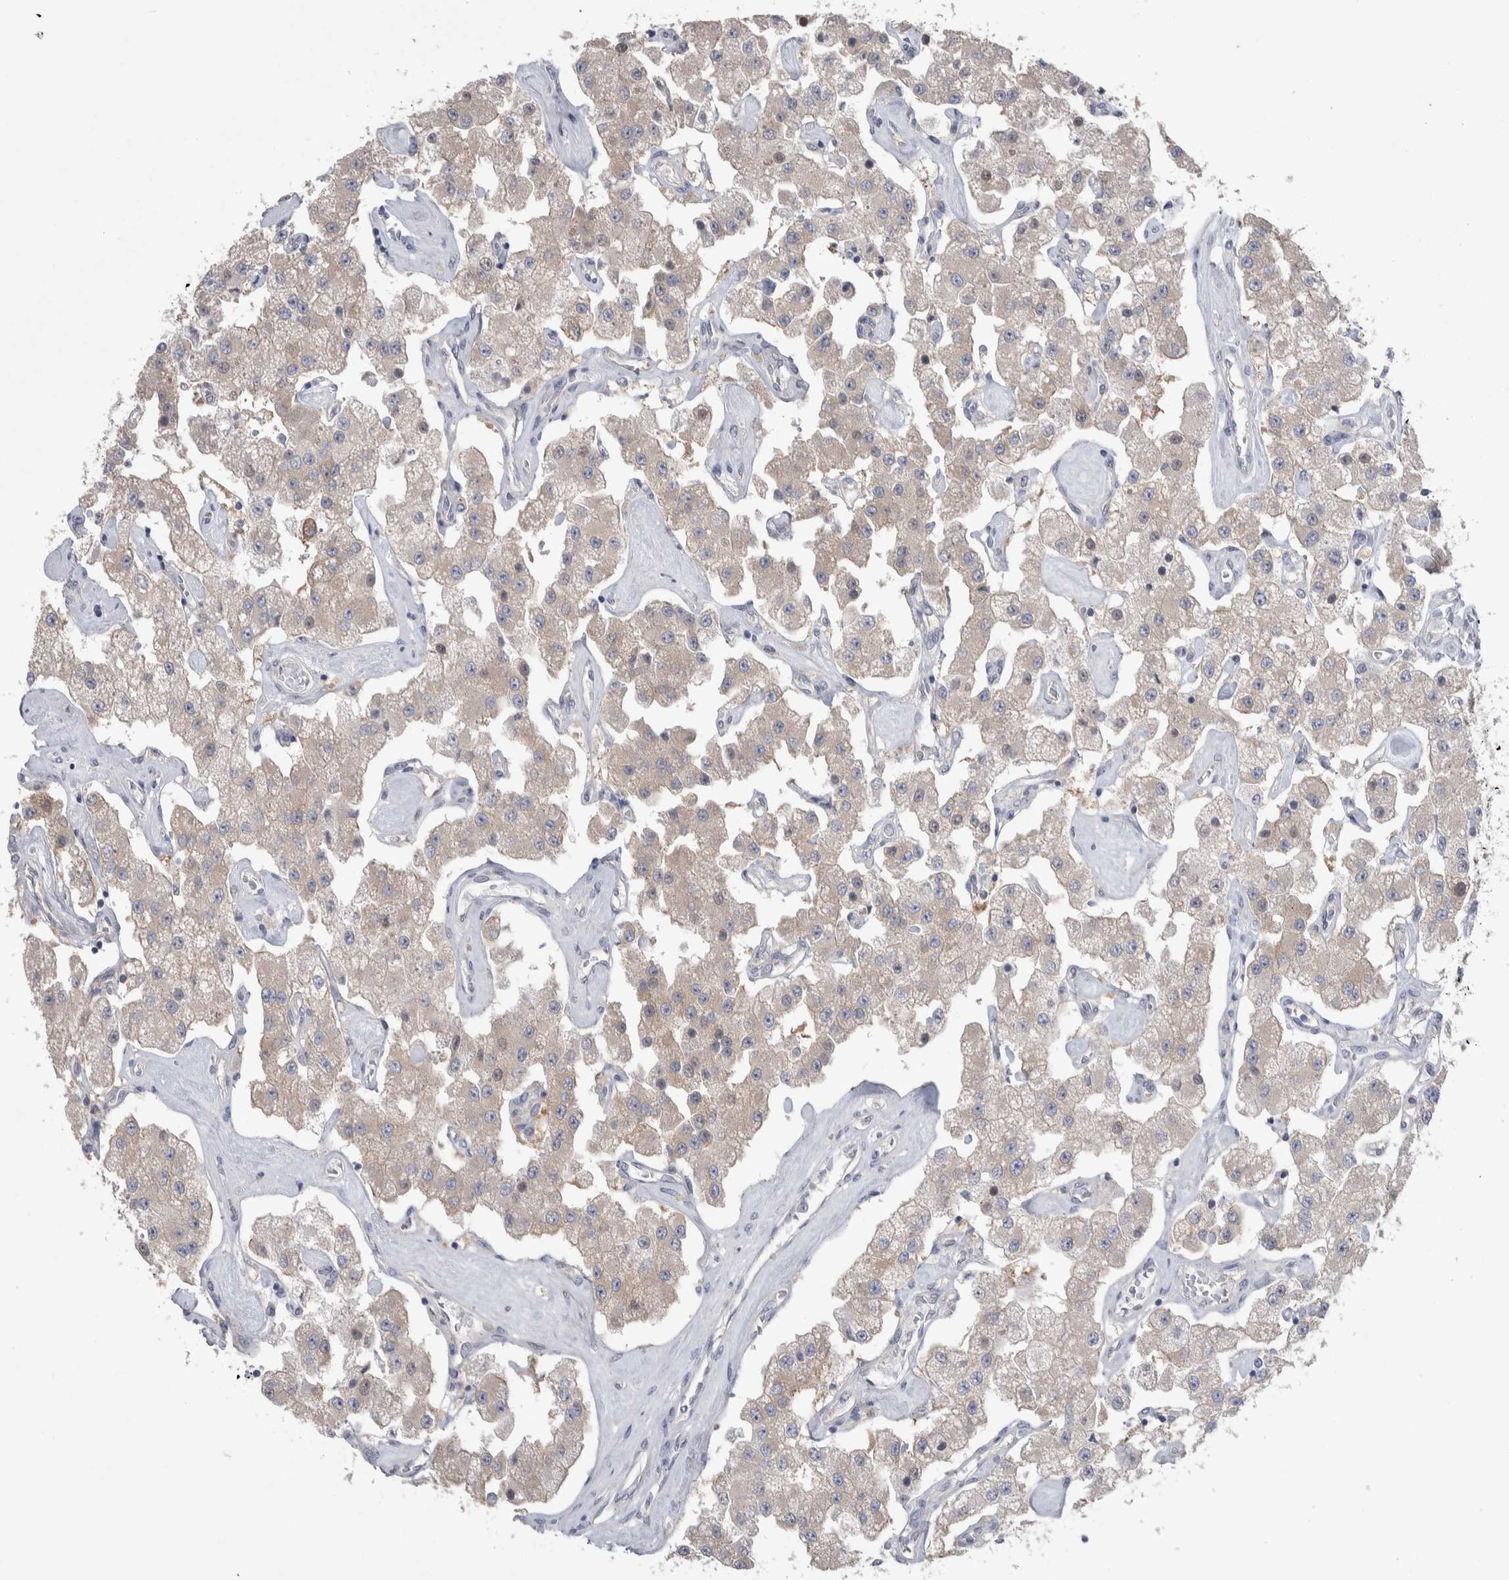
{"staining": {"intensity": "weak", "quantity": ">75%", "location": "cytoplasmic/membranous"}, "tissue": "carcinoid", "cell_type": "Tumor cells", "image_type": "cancer", "snomed": [{"axis": "morphology", "description": "Carcinoid, malignant, NOS"}, {"axis": "topography", "description": "Pancreas"}], "caption": "A brown stain labels weak cytoplasmic/membranous expression of a protein in malignant carcinoid tumor cells.", "gene": "GPHN", "patient": {"sex": "male", "age": 41}}